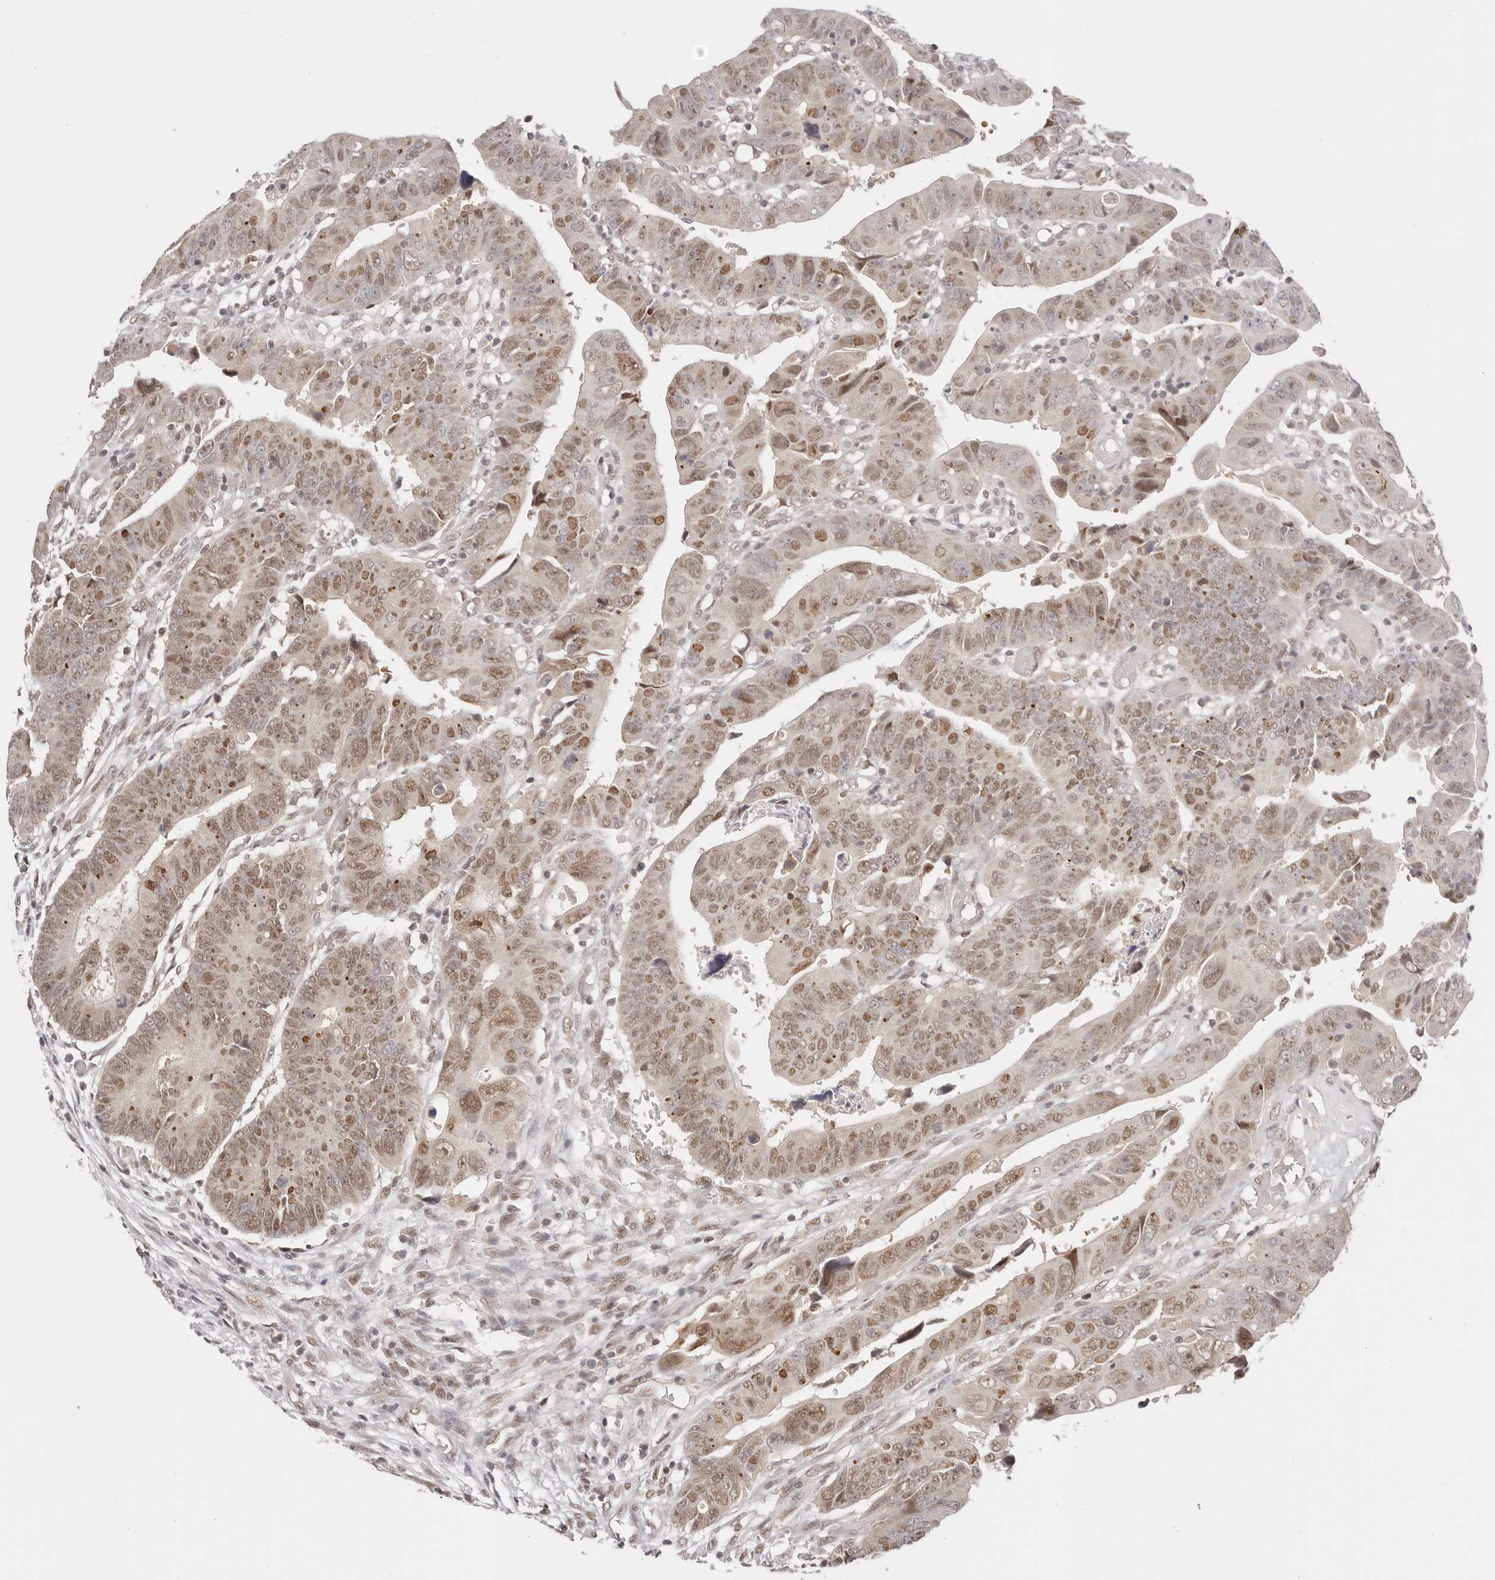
{"staining": {"intensity": "moderate", "quantity": ">75%", "location": "nuclear"}, "tissue": "colorectal cancer", "cell_type": "Tumor cells", "image_type": "cancer", "snomed": [{"axis": "morphology", "description": "Adenocarcinoma, NOS"}, {"axis": "topography", "description": "Rectum"}], "caption": "Colorectal cancer (adenocarcinoma) was stained to show a protein in brown. There is medium levels of moderate nuclear expression in about >75% of tumor cells.", "gene": "RFC3", "patient": {"sex": "female", "age": 65}}